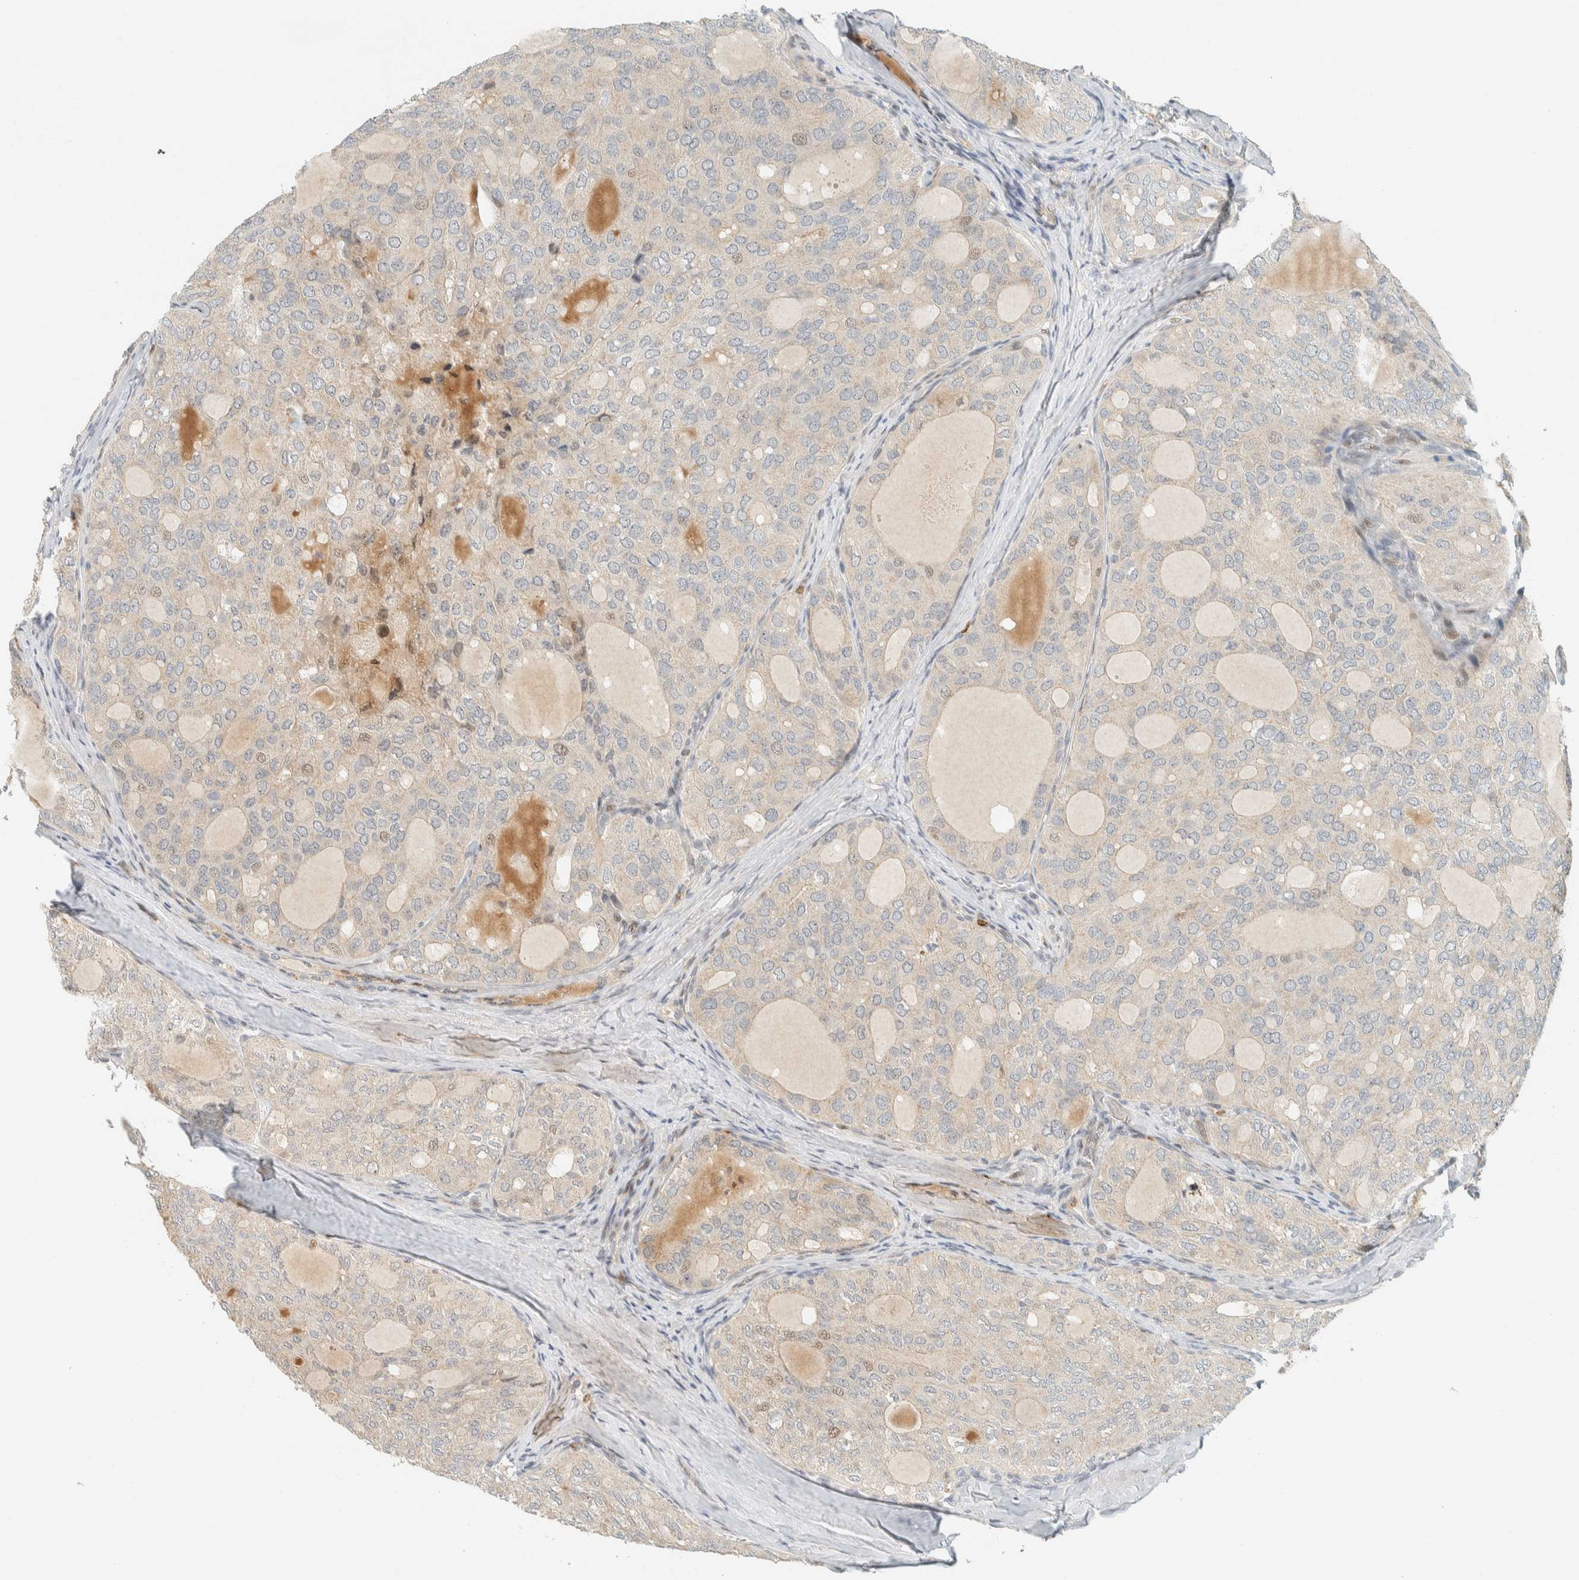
{"staining": {"intensity": "negative", "quantity": "none", "location": "none"}, "tissue": "thyroid cancer", "cell_type": "Tumor cells", "image_type": "cancer", "snomed": [{"axis": "morphology", "description": "Follicular adenoma carcinoma, NOS"}, {"axis": "topography", "description": "Thyroid gland"}], "caption": "Thyroid cancer (follicular adenoma carcinoma) stained for a protein using IHC exhibits no staining tumor cells.", "gene": "CCDC171", "patient": {"sex": "male", "age": 75}}